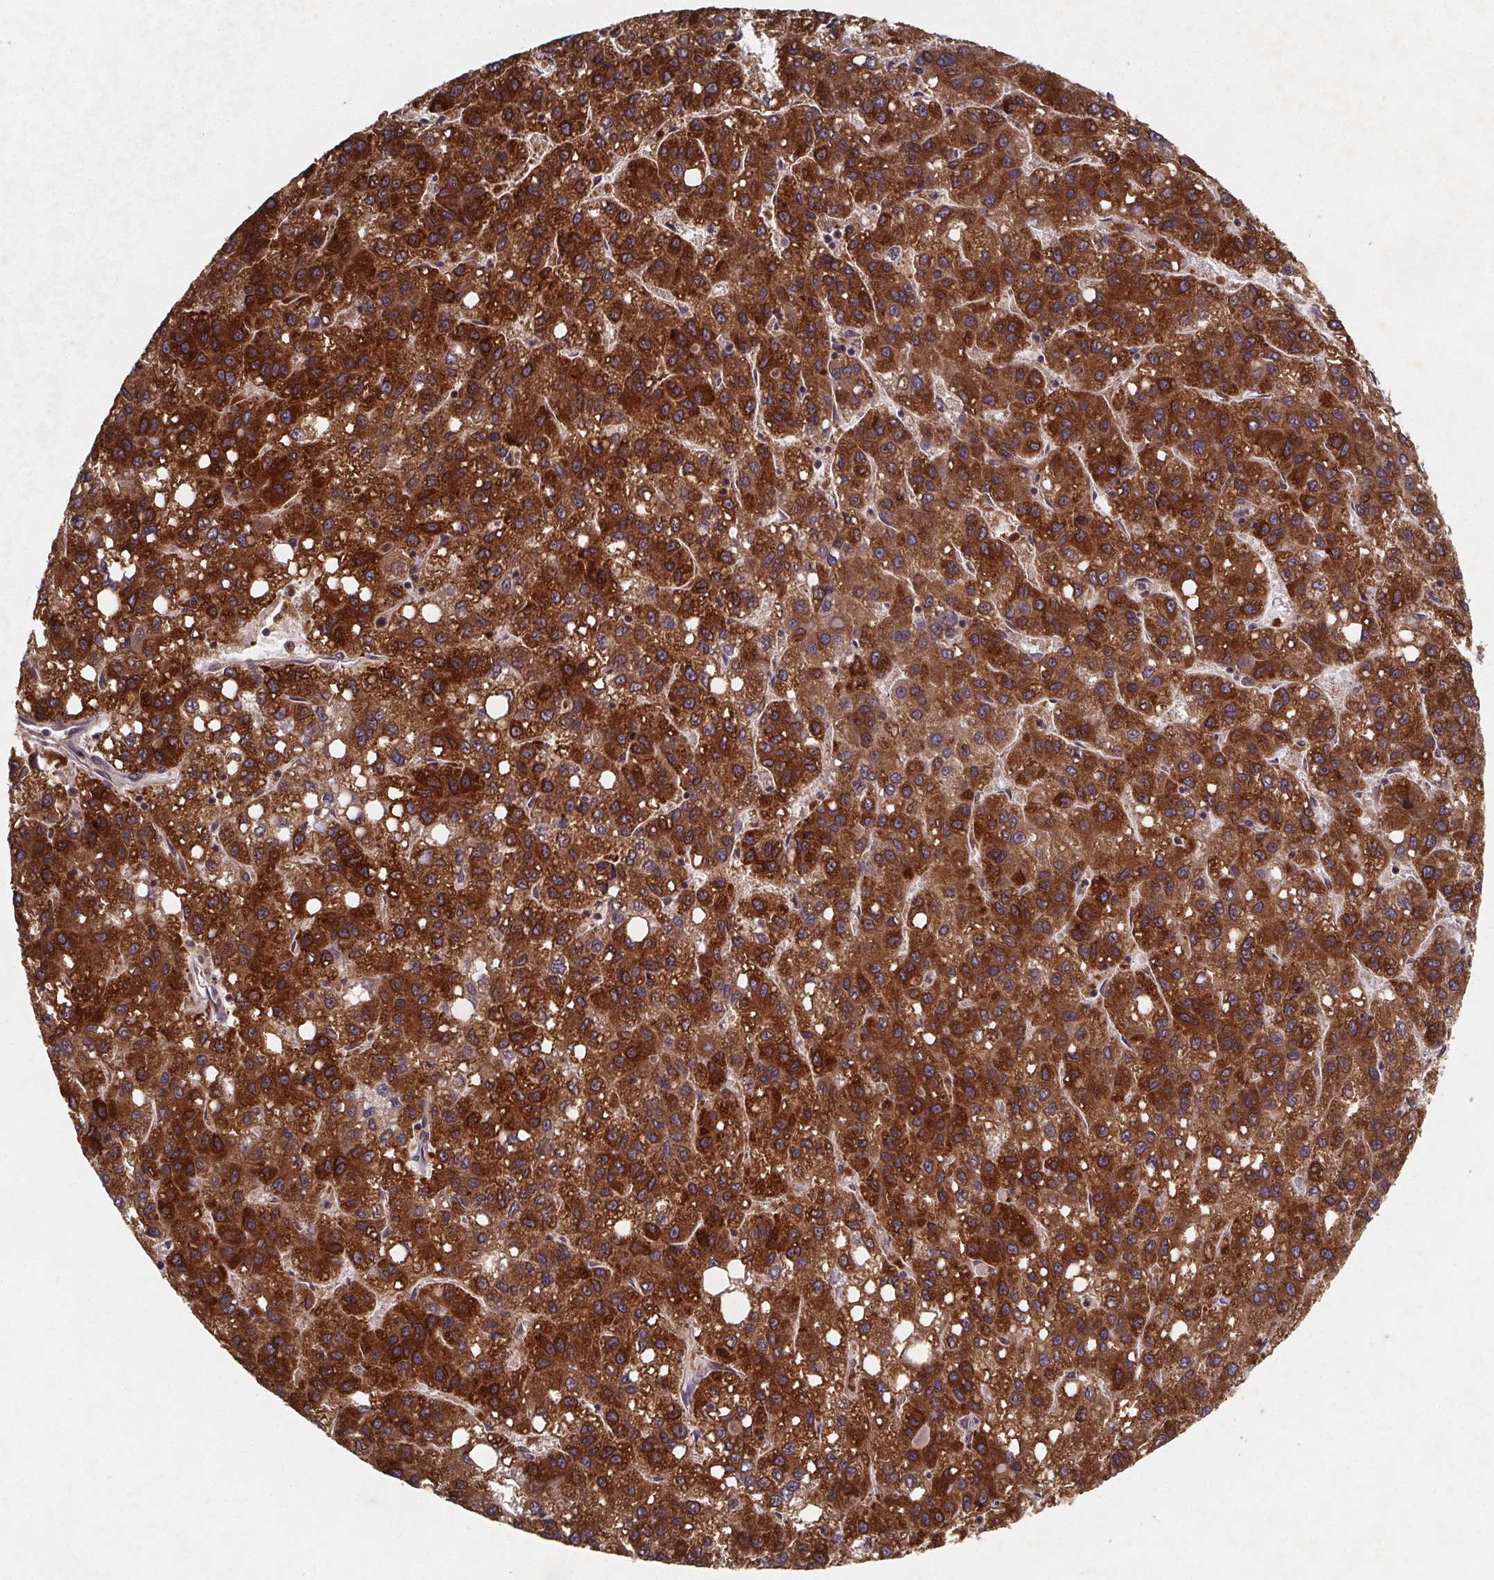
{"staining": {"intensity": "strong", "quantity": ">75%", "location": "cytoplasmic/membranous"}, "tissue": "liver cancer", "cell_type": "Tumor cells", "image_type": "cancer", "snomed": [{"axis": "morphology", "description": "Carcinoma, Hepatocellular, NOS"}, {"axis": "topography", "description": "Liver"}], "caption": "A histopathology image of human liver cancer stained for a protein exhibits strong cytoplasmic/membranous brown staining in tumor cells. The staining was performed using DAB (3,3'-diaminobenzidine) to visualize the protein expression in brown, while the nuclei were stained in blue with hematoxylin (Magnification: 20x).", "gene": "PIERCE2", "patient": {"sex": "female", "age": 82}}